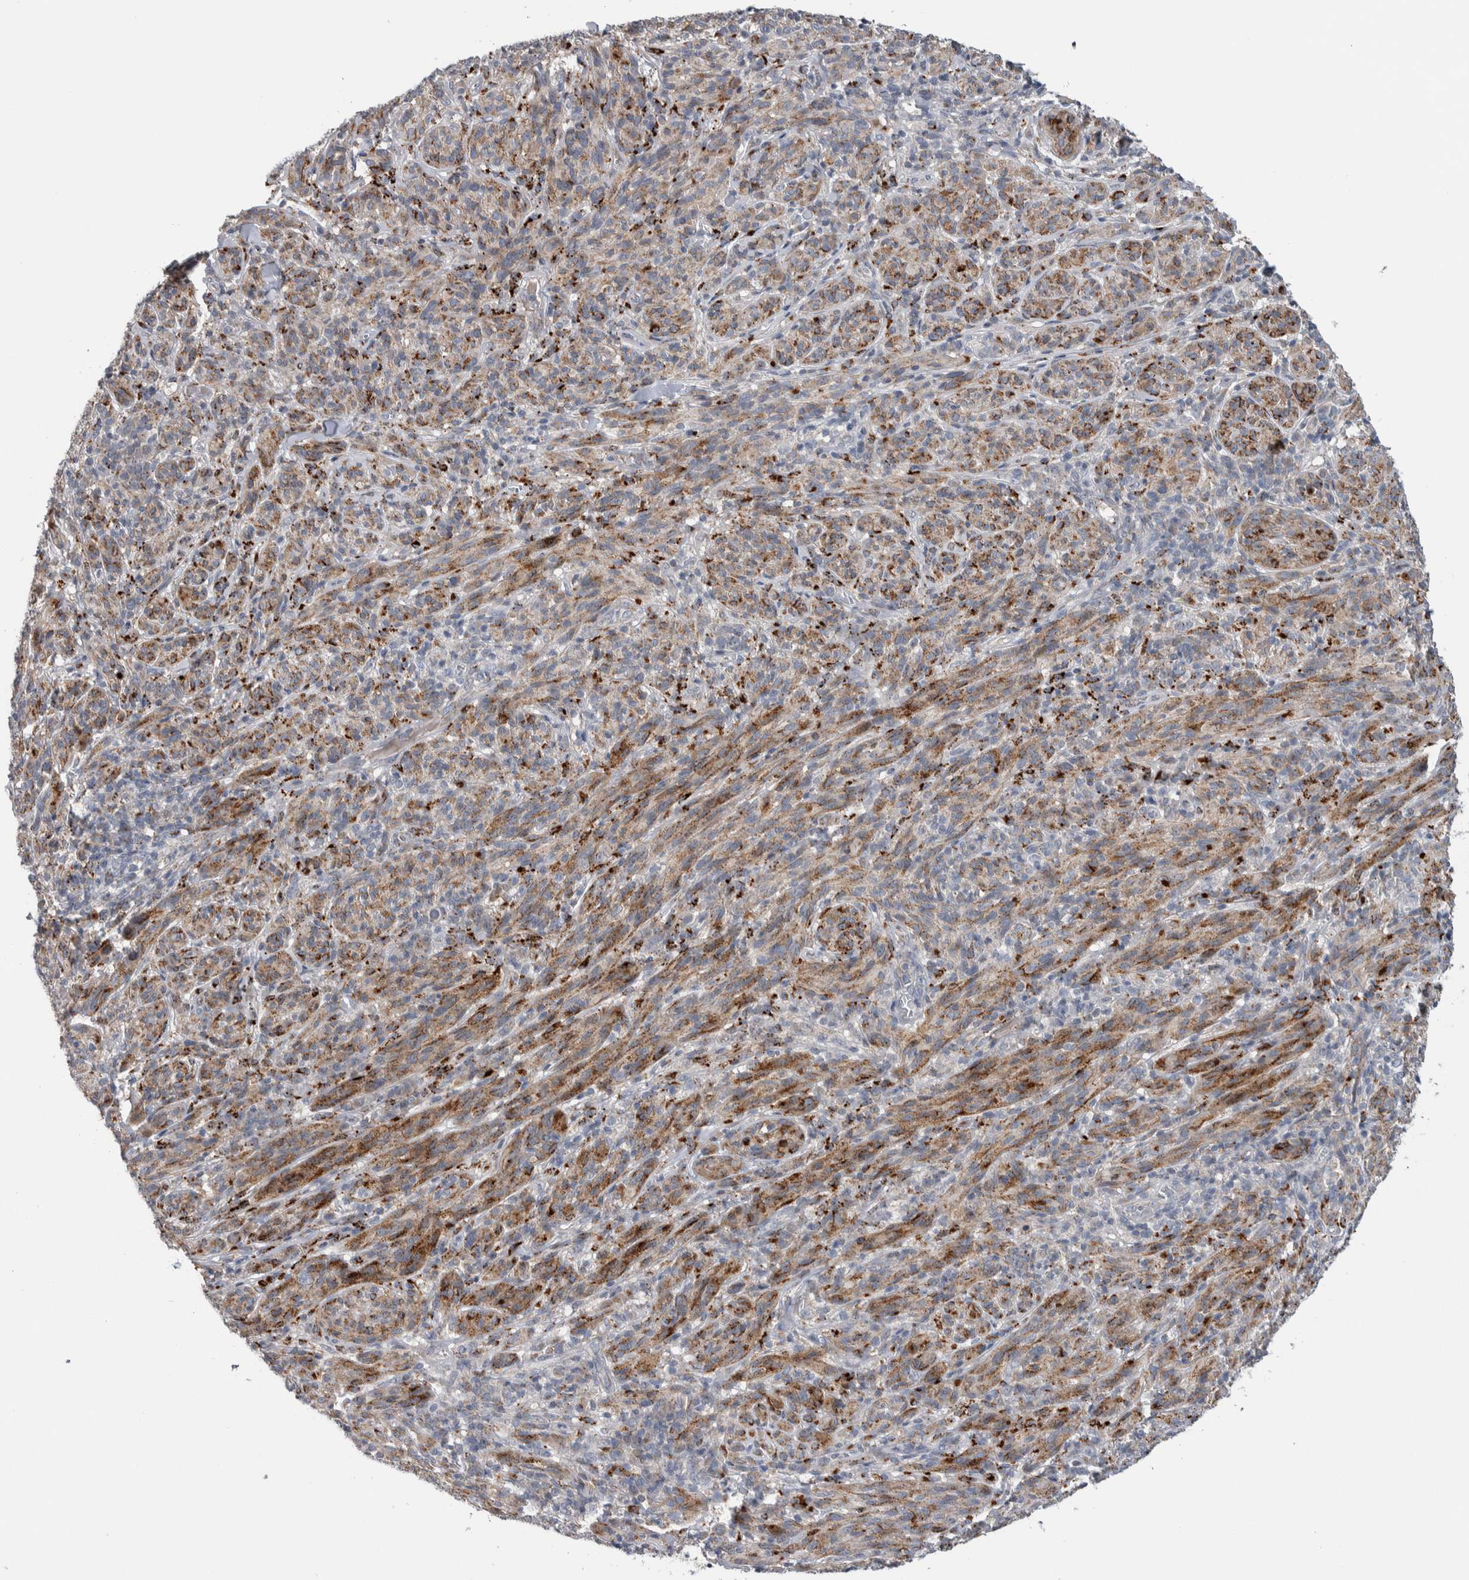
{"staining": {"intensity": "weak", "quantity": ">75%", "location": "cytoplasmic/membranous"}, "tissue": "melanoma", "cell_type": "Tumor cells", "image_type": "cancer", "snomed": [{"axis": "morphology", "description": "Malignant melanoma, NOS"}, {"axis": "topography", "description": "Skin of head"}], "caption": "Melanoma was stained to show a protein in brown. There is low levels of weak cytoplasmic/membranous expression in approximately >75% of tumor cells. (DAB (3,3'-diaminobenzidine) = brown stain, brightfield microscopy at high magnification).", "gene": "FAM83G", "patient": {"sex": "male", "age": 96}}